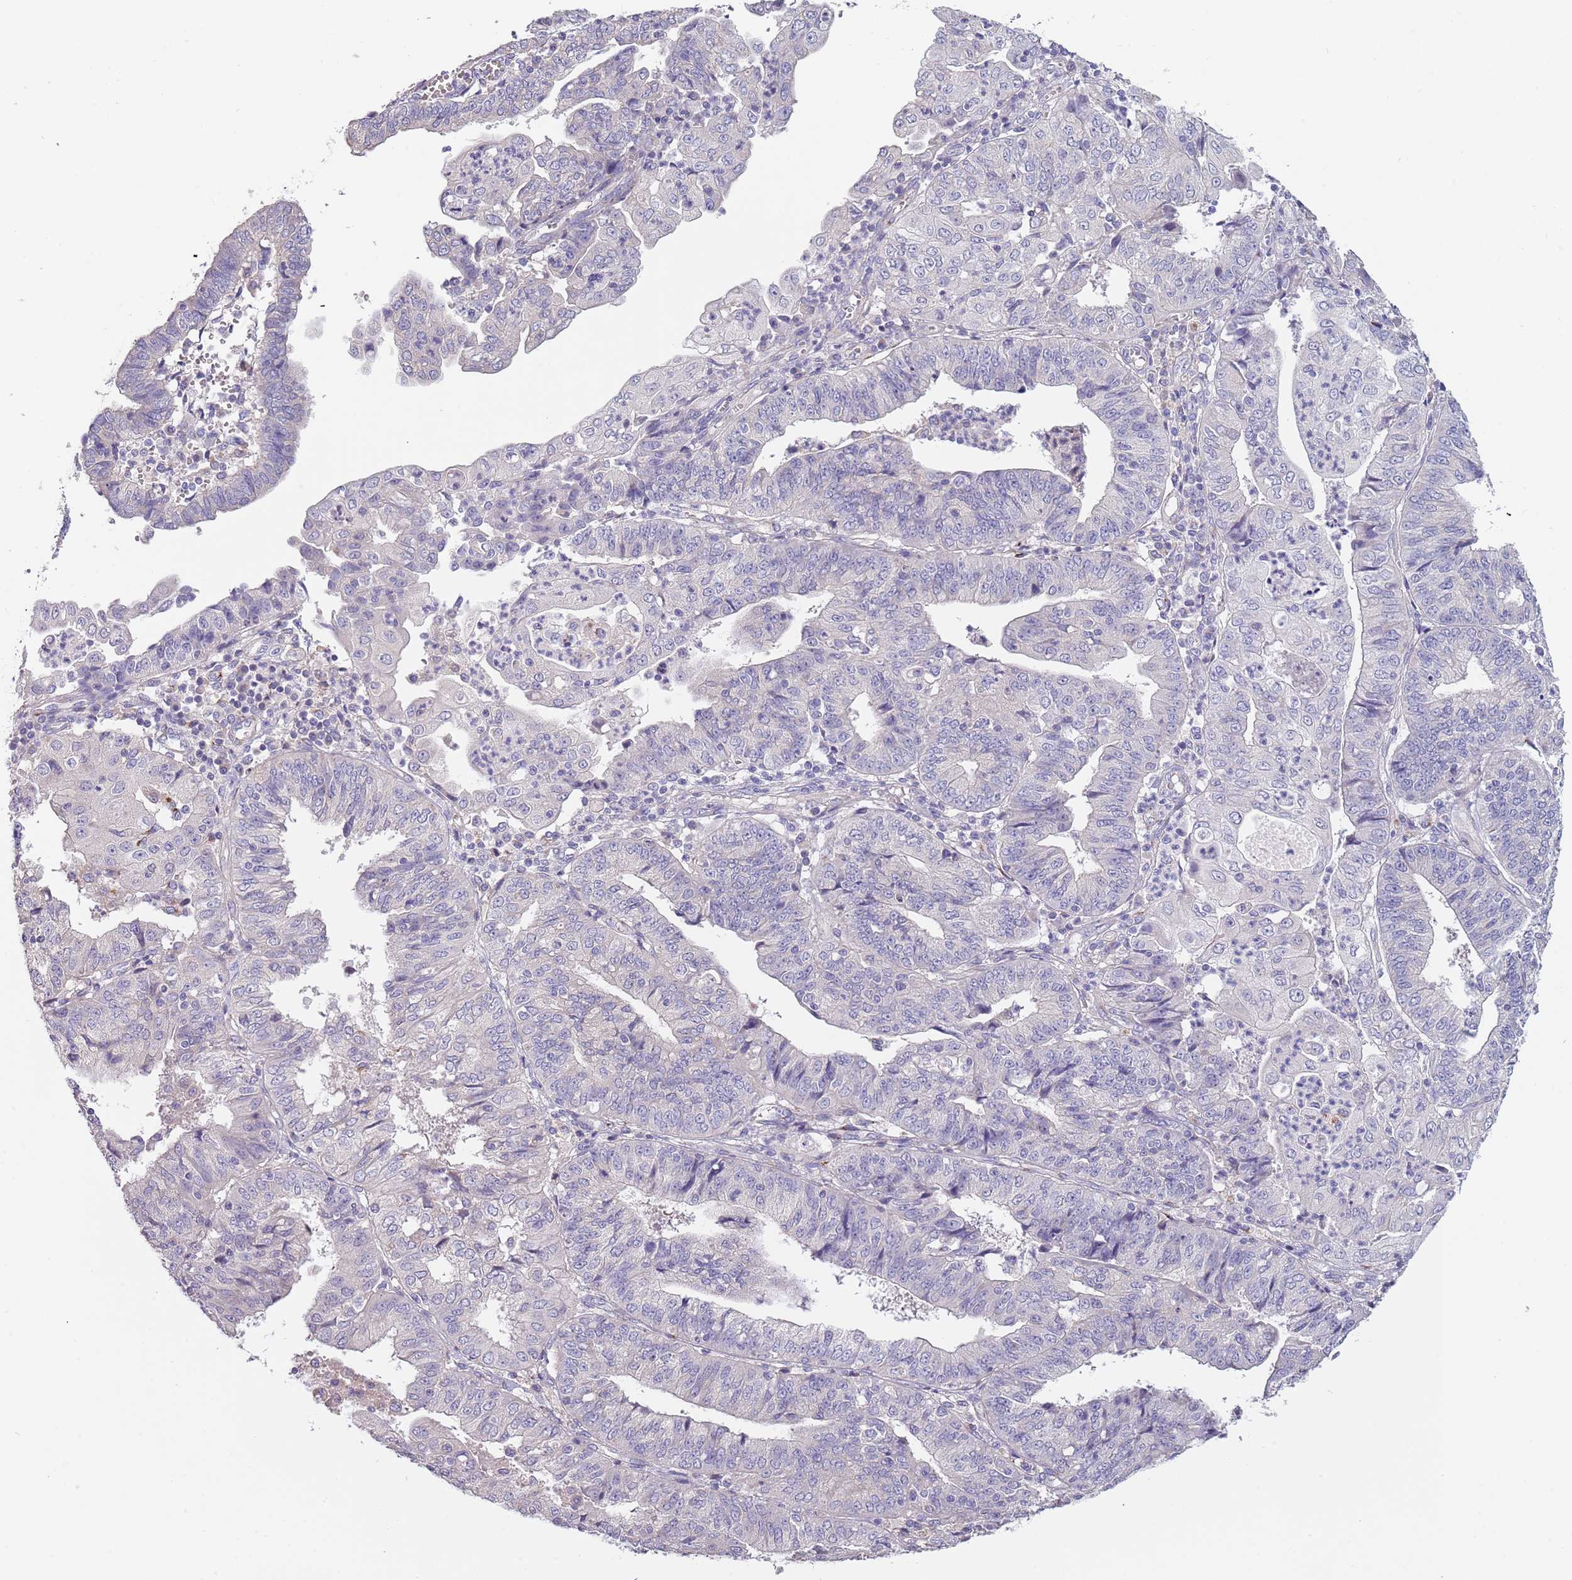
{"staining": {"intensity": "negative", "quantity": "none", "location": "none"}, "tissue": "endometrial cancer", "cell_type": "Tumor cells", "image_type": "cancer", "snomed": [{"axis": "morphology", "description": "Adenocarcinoma, NOS"}, {"axis": "topography", "description": "Endometrium"}], "caption": "Tumor cells show no significant positivity in endometrial adenocarcinoma.", "gene": "MAN1C1", "patient": {"sex": "female", "age": 56}}